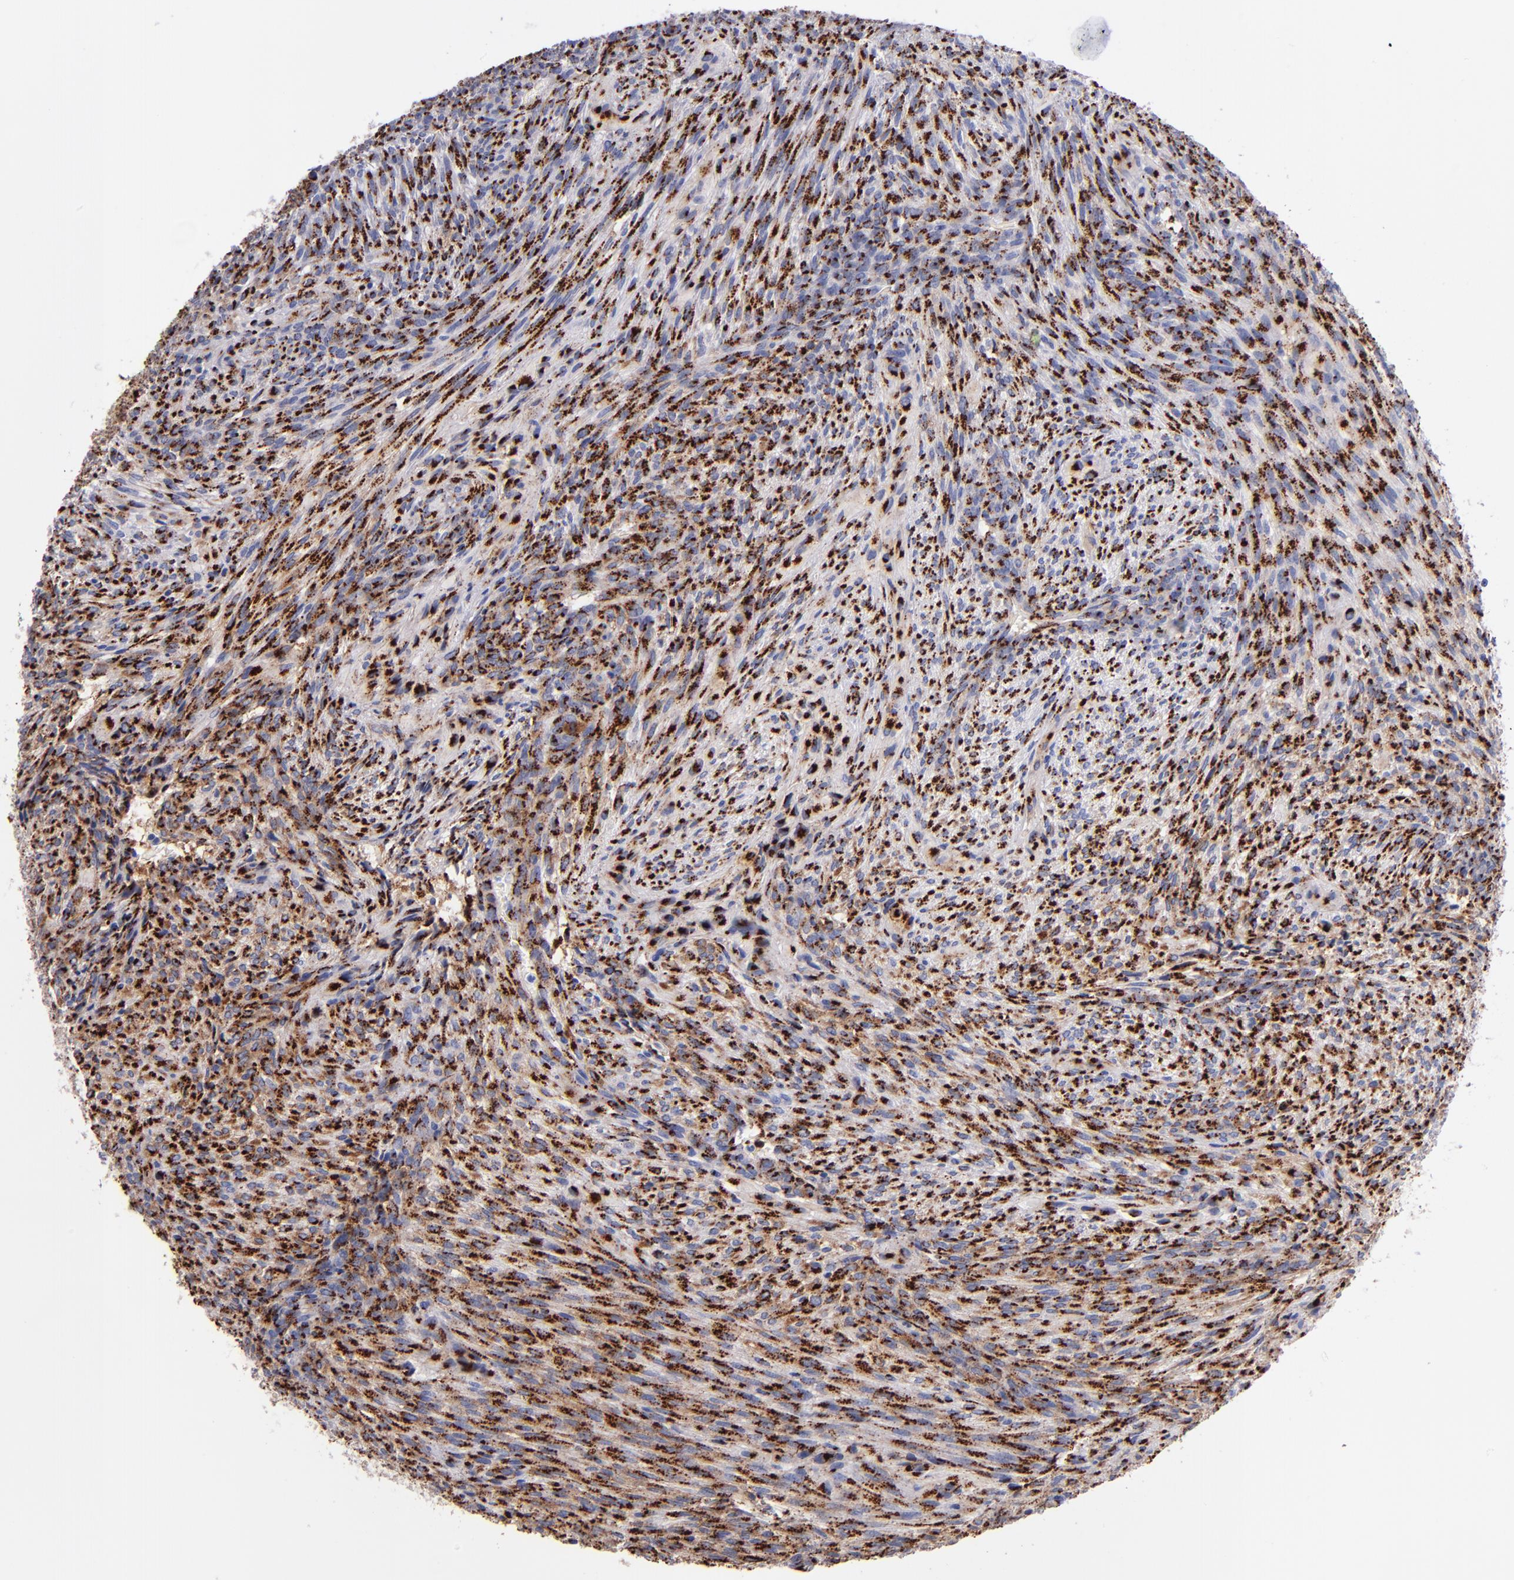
{"staining": {"intensity": "strong", "quantity": ">75%", "location": "cytoplasmic/membranous"}, "tissue": "glioma", "cell_type": "Tumor cells", "image_type": "cancer", "snomed": [{"axis": "morphology", "description": "Glioma, malignant, High grade"}, {"axis": "topography", "description": "Cerebral cortex"}], "caption": "Tumor cells display high levels of strong cytoplasmic/membranous staining in approximately >75% of cells in glioma.", "gene": "GOLIM4", "patient": {"sex": "female", "age": 55}}